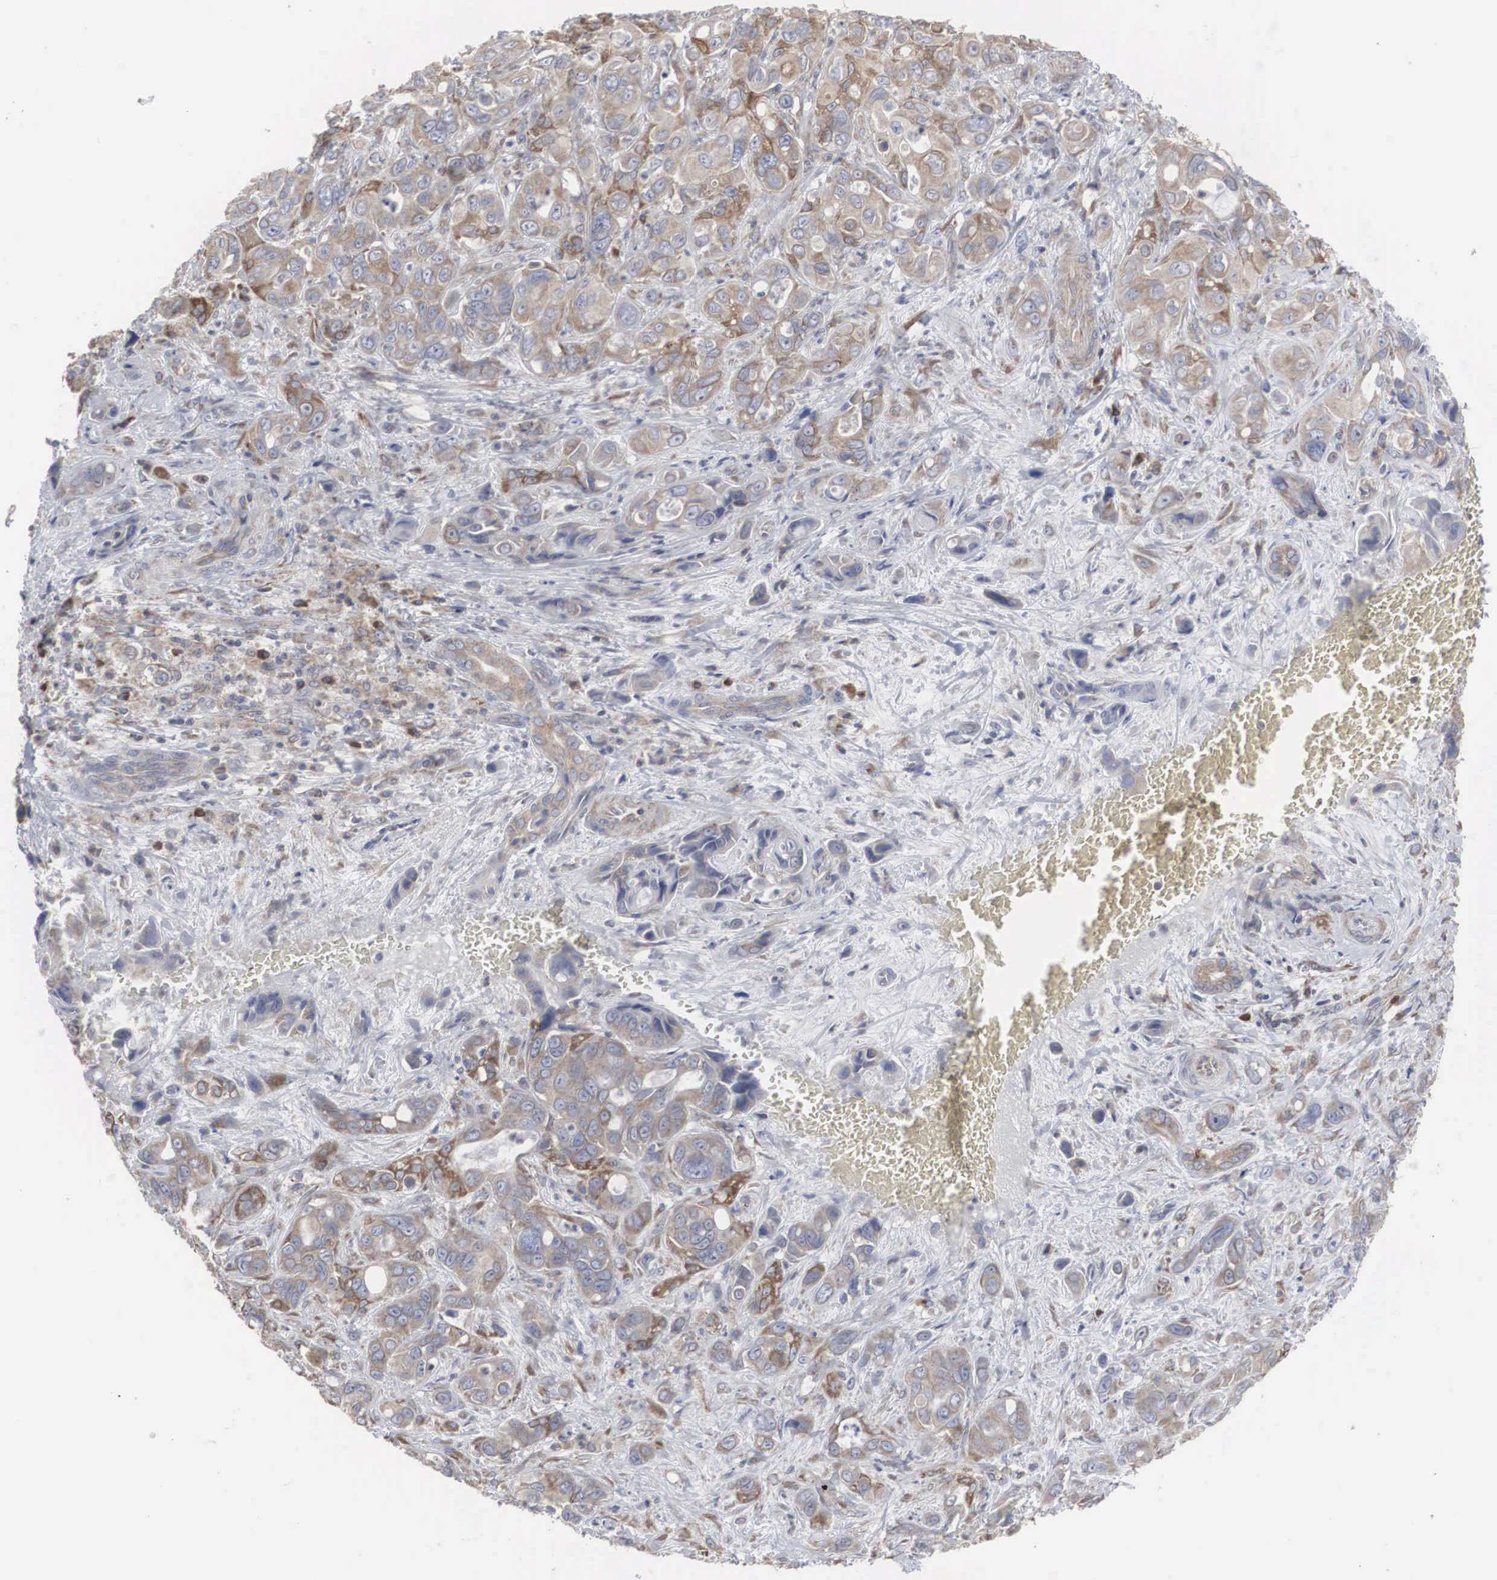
{"staining": {"intensity": "weak", "quantity": "25%-75%", "location": "cytoplasmic/membranous"}, "tissue": "liver cancer", "cell_type": "Tumor cells", "image_type": "cancer", "snomed": [{"axis": "morphology", "description": "Cholangiocarcinoma"}, {"axis": "topography", "description": "Liver"}], "caption": "This image reveals liver cholangiocarcinoma stained with immunohistochemistry to label a protein in brown. The cytoplasmic/membranous of tumor cells show weak positivity for the protein. Nuclei are counter-stained blue.", "gene": "MIA2", "patient": {"sex": "female", "age": 79}}